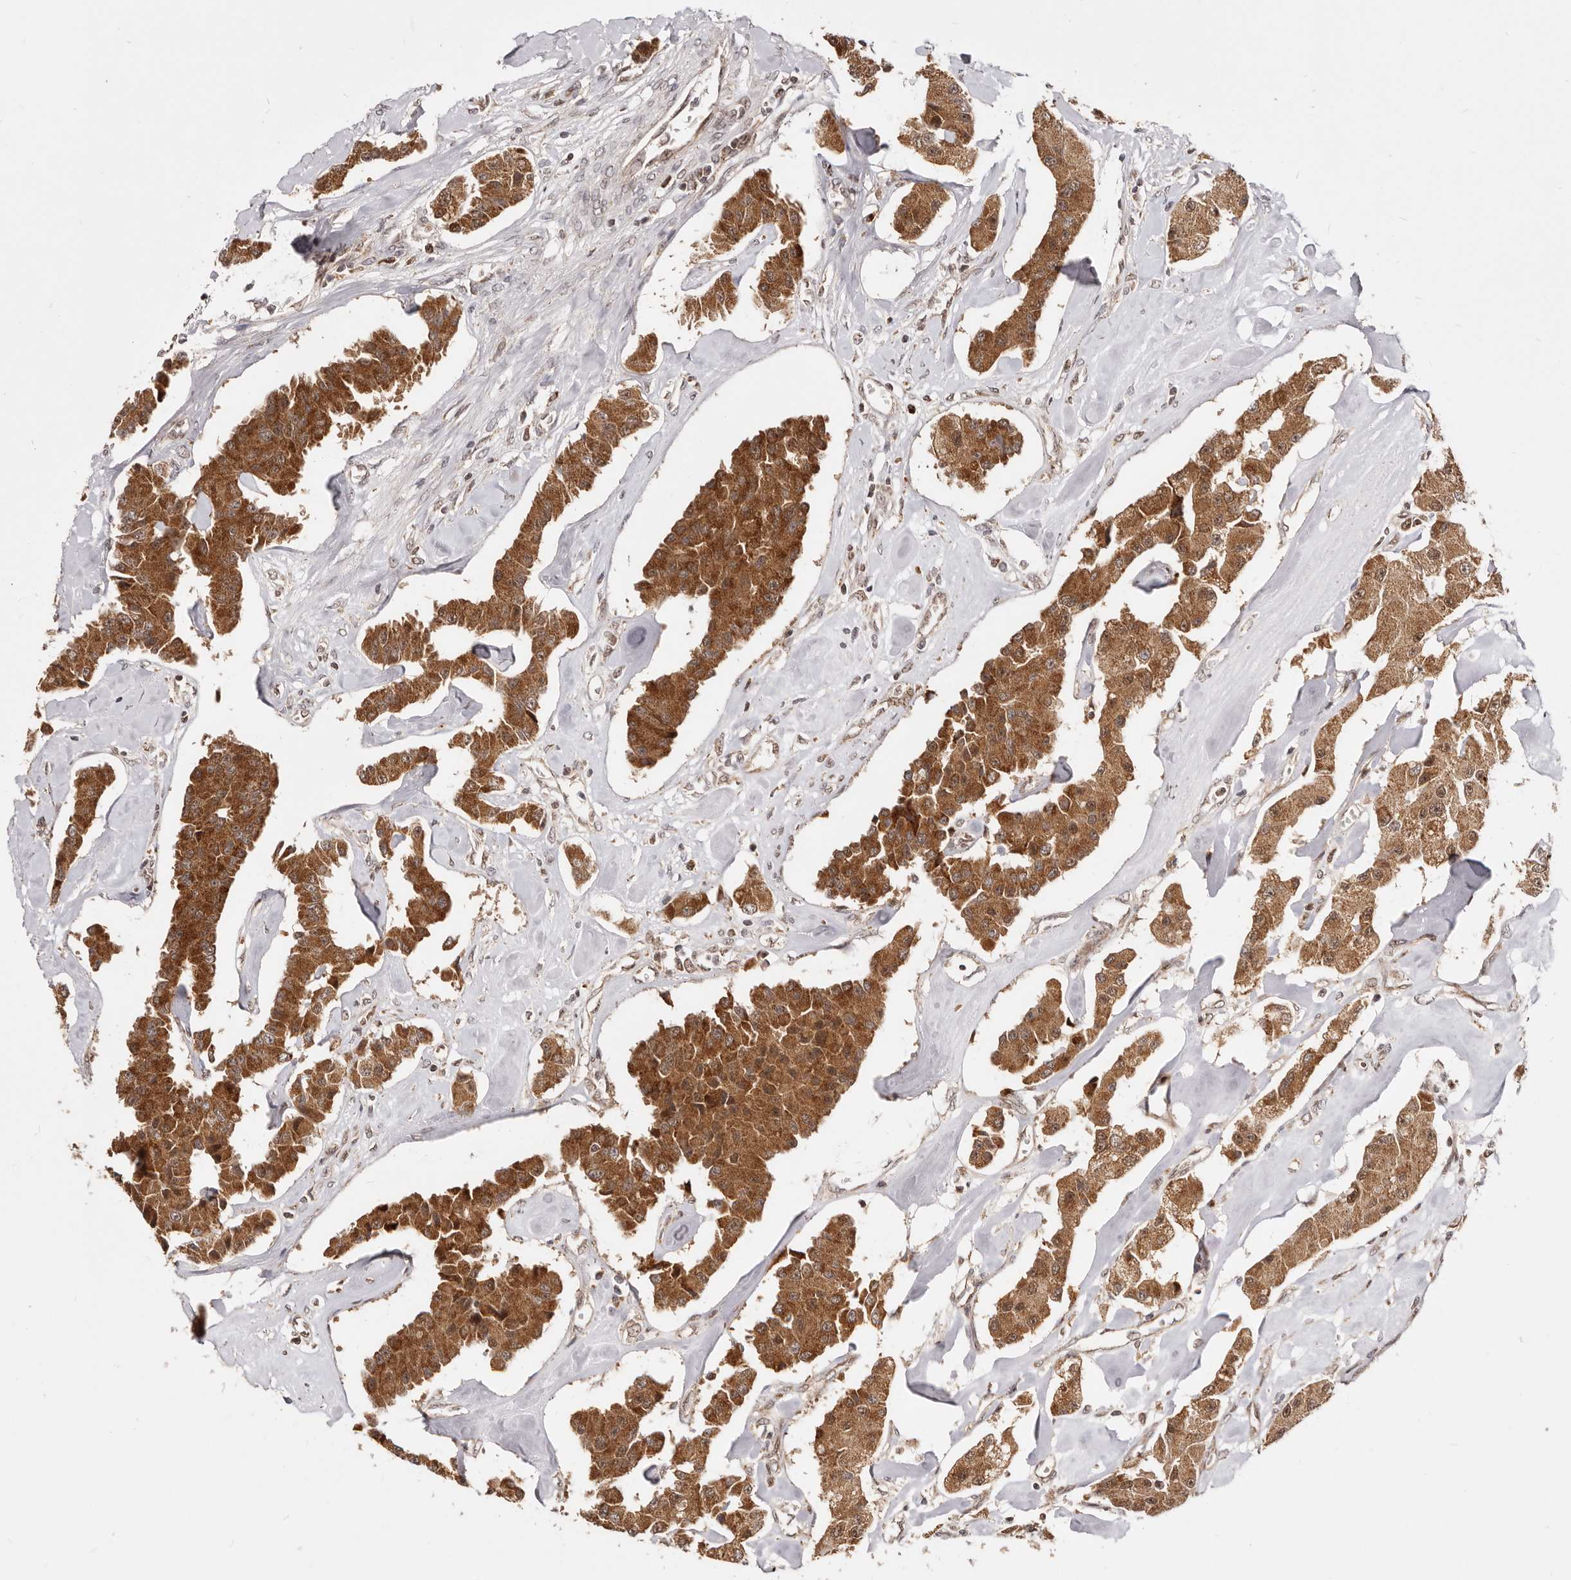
{"staining": {"intensity": "strong", "quantity": ">75%", "location": "cytoplasmic/membranous,nuclear"}, "tissue": "carcinoid", "cell_type": "Tumor cells", "image_type": "cancer", "snomed": [{"axis": "morphology", "description": "Carcinoid, malignant, NOS"}, {"axis": "topography", "description": "Pancreas"}], "caption": "Malignant carcinoid tissue reveals strong cytoplasmic/membranous and nuclear positivity in approximately >75% of tumor cells (DAB (3,3'-diaminobenzidine) IHC with brightfield microscopy, high magnification).", "gene": "SEC14L1", "patient": {"sex": "male", "age": 41}}